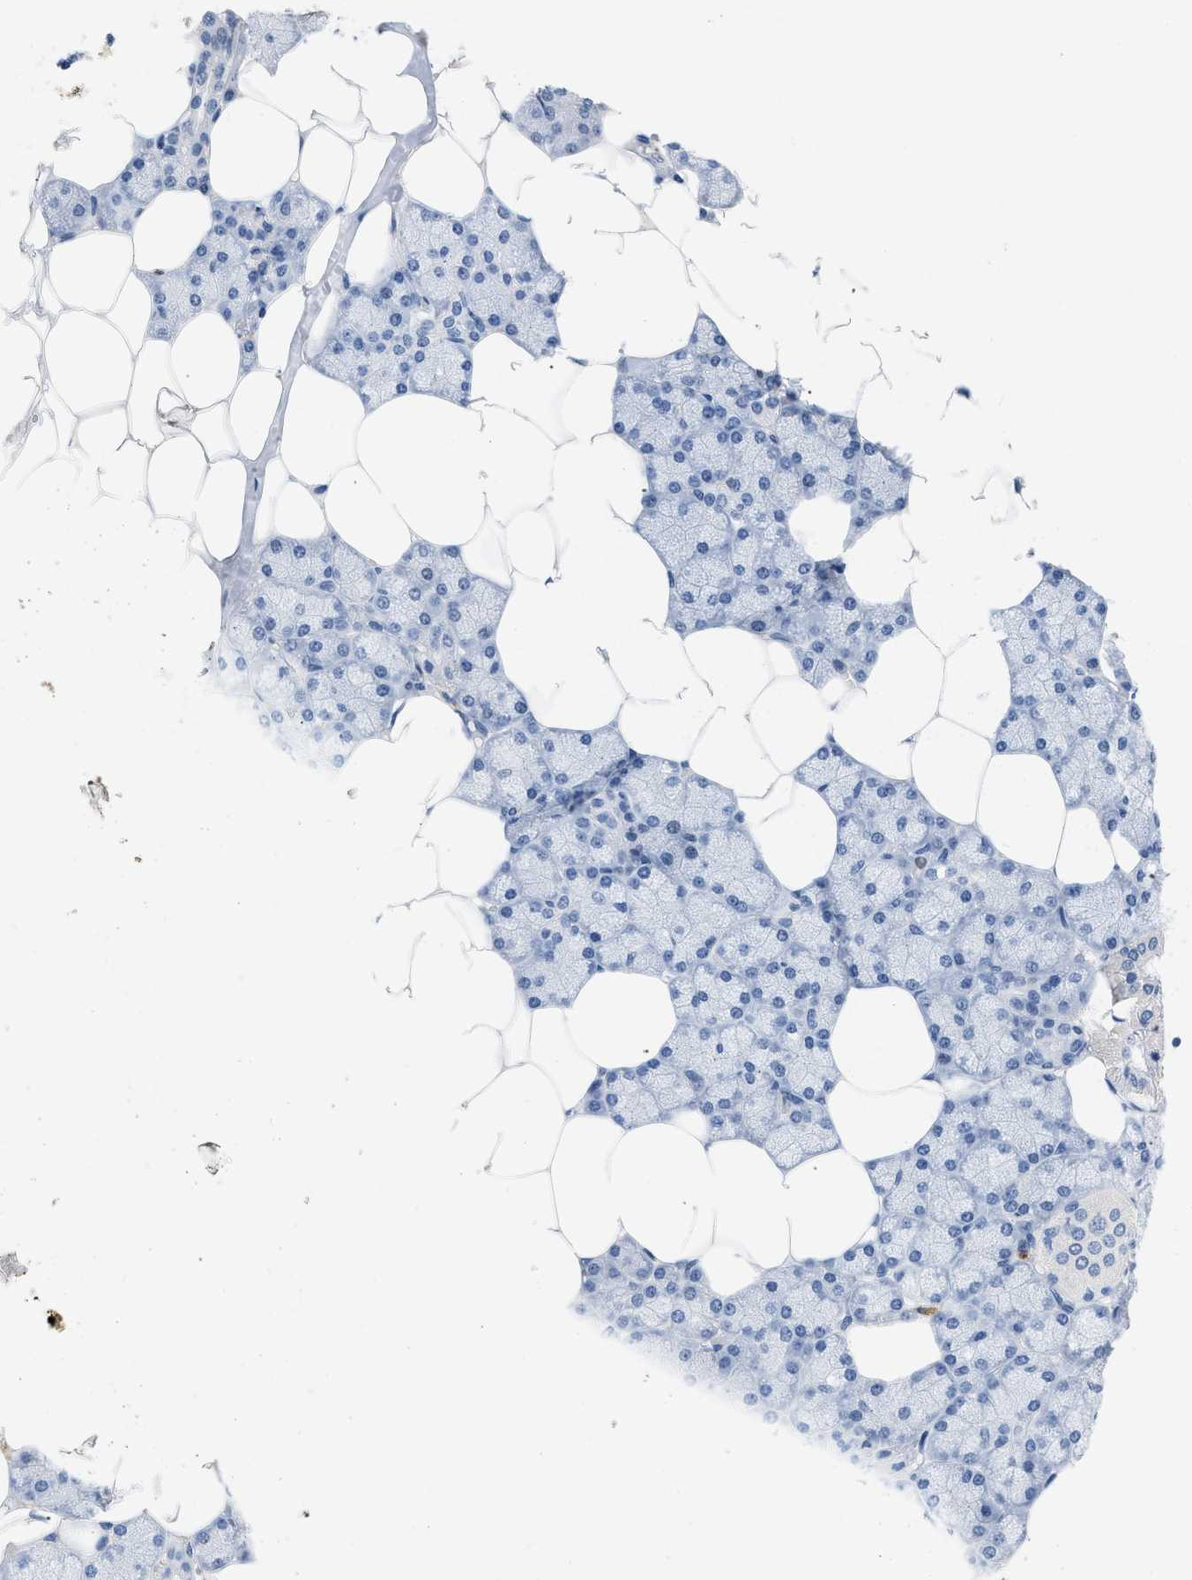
{"staining": {"intensity": "negative", "quantity": "none", "location": "none"}, "tissue": "salivary gland", "cell_type": "Glandular cells", "image_type": "normal", "snomed": [{"axis": "morphology", "description": "Normal tissue, NOS"}, {"axis": "topography", "description": "Salivary gland"}], "caption": "Human salivary gland stained for a protein using immunohistochemistry displays no positivity in glandular cells.", "gene": "BOLL", "patient": {"sex": "male", "age": 62}}